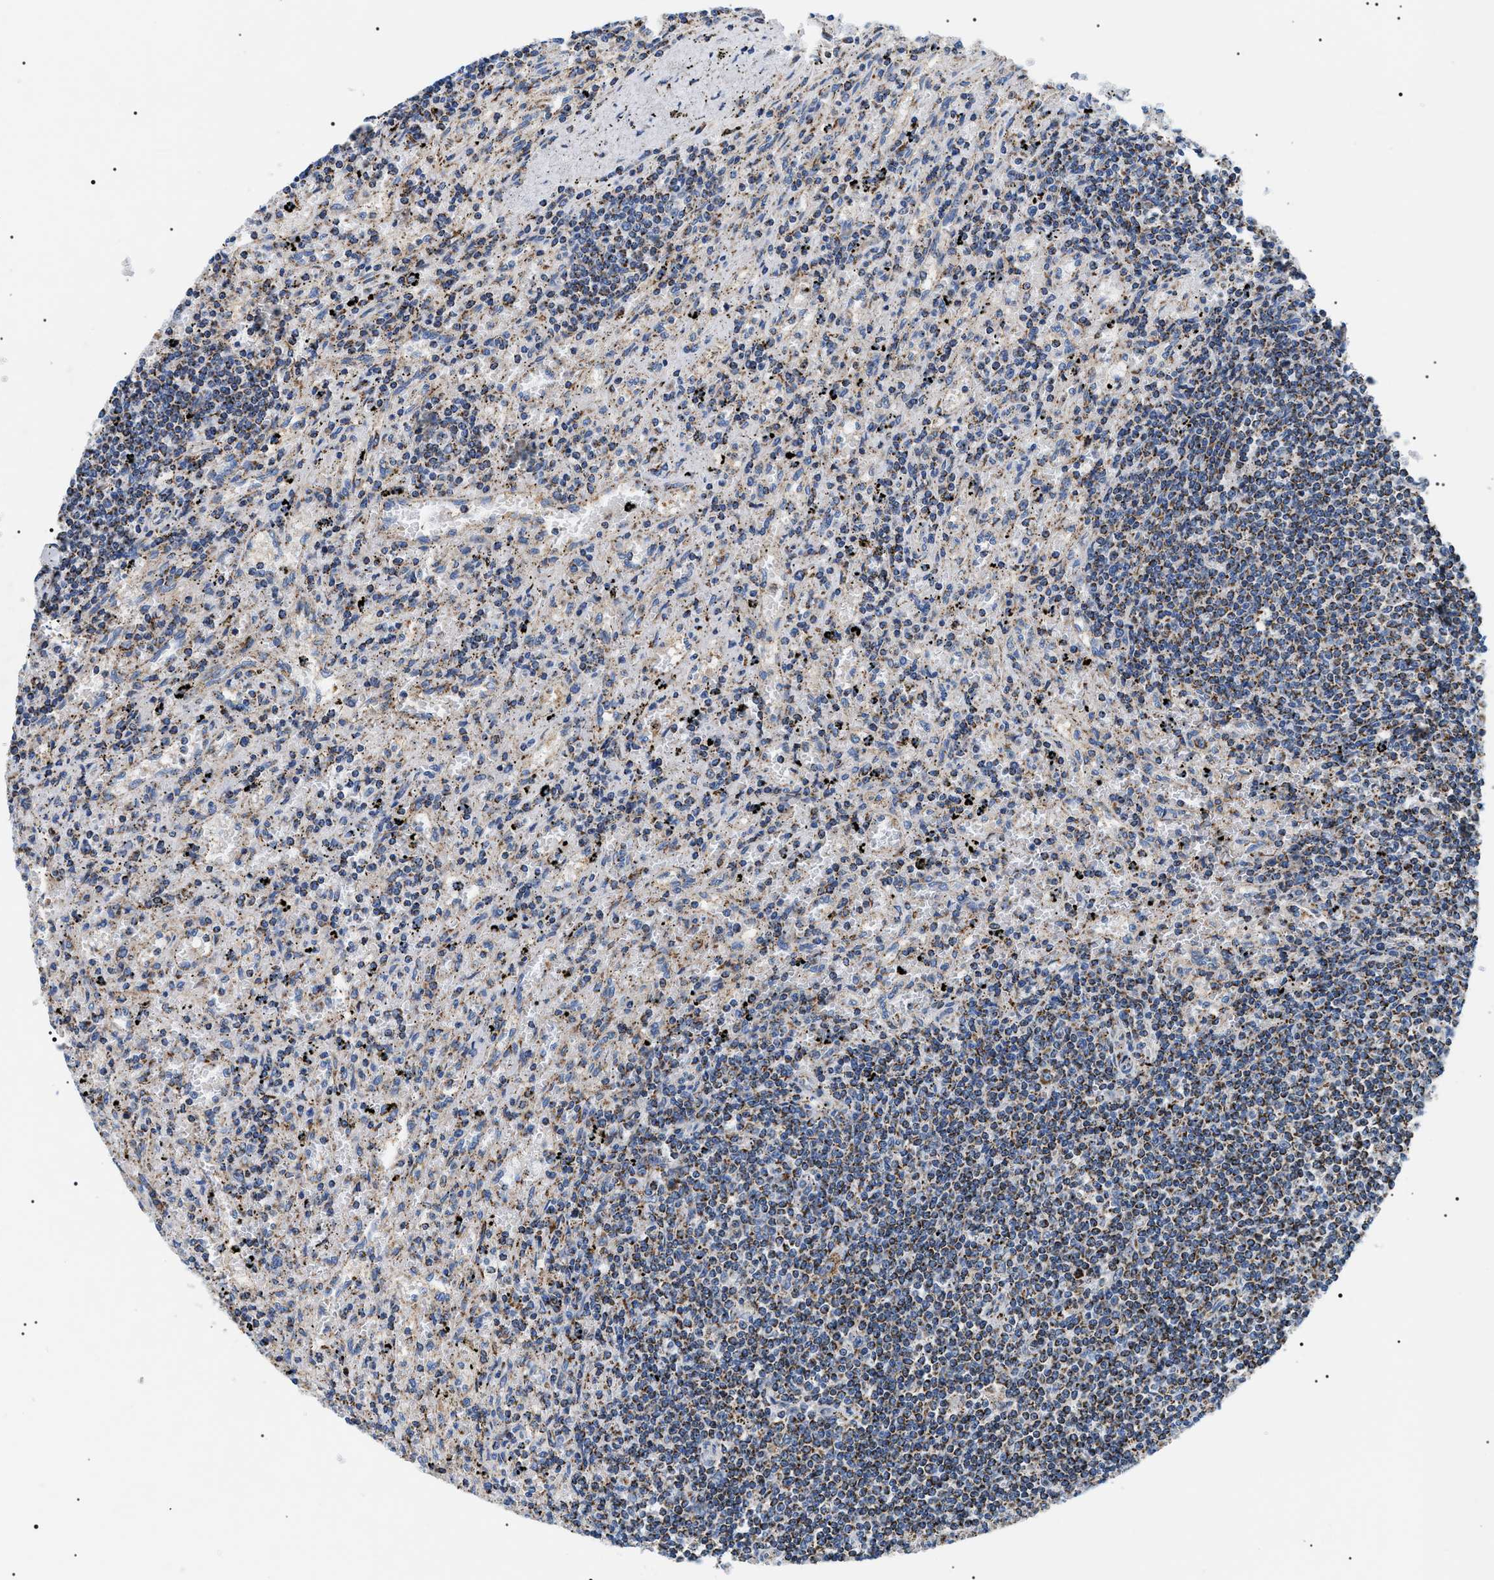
{"staining": {"intensity": "moderate", "quantity": ">75%", "location": "cytoplasmic/membranous"}, "tissue": "lymphoma", "cell_type": "Tumor cells", "image_type": "cancer", "snomed": [{"axis": "morphology", "description": "Malignant lymphoma, non-Hodgkin's type, Low grade"}, {"axis": "topography", "description": "Spleen"}], "caption": "The photomicrograph displays a brown stain indicating the presence of a protein in the cytoplasmic/membranous of tumor cells in lymphoma.", "gene": "OXSM", "patient": {"sex": "male", "age": 76}}